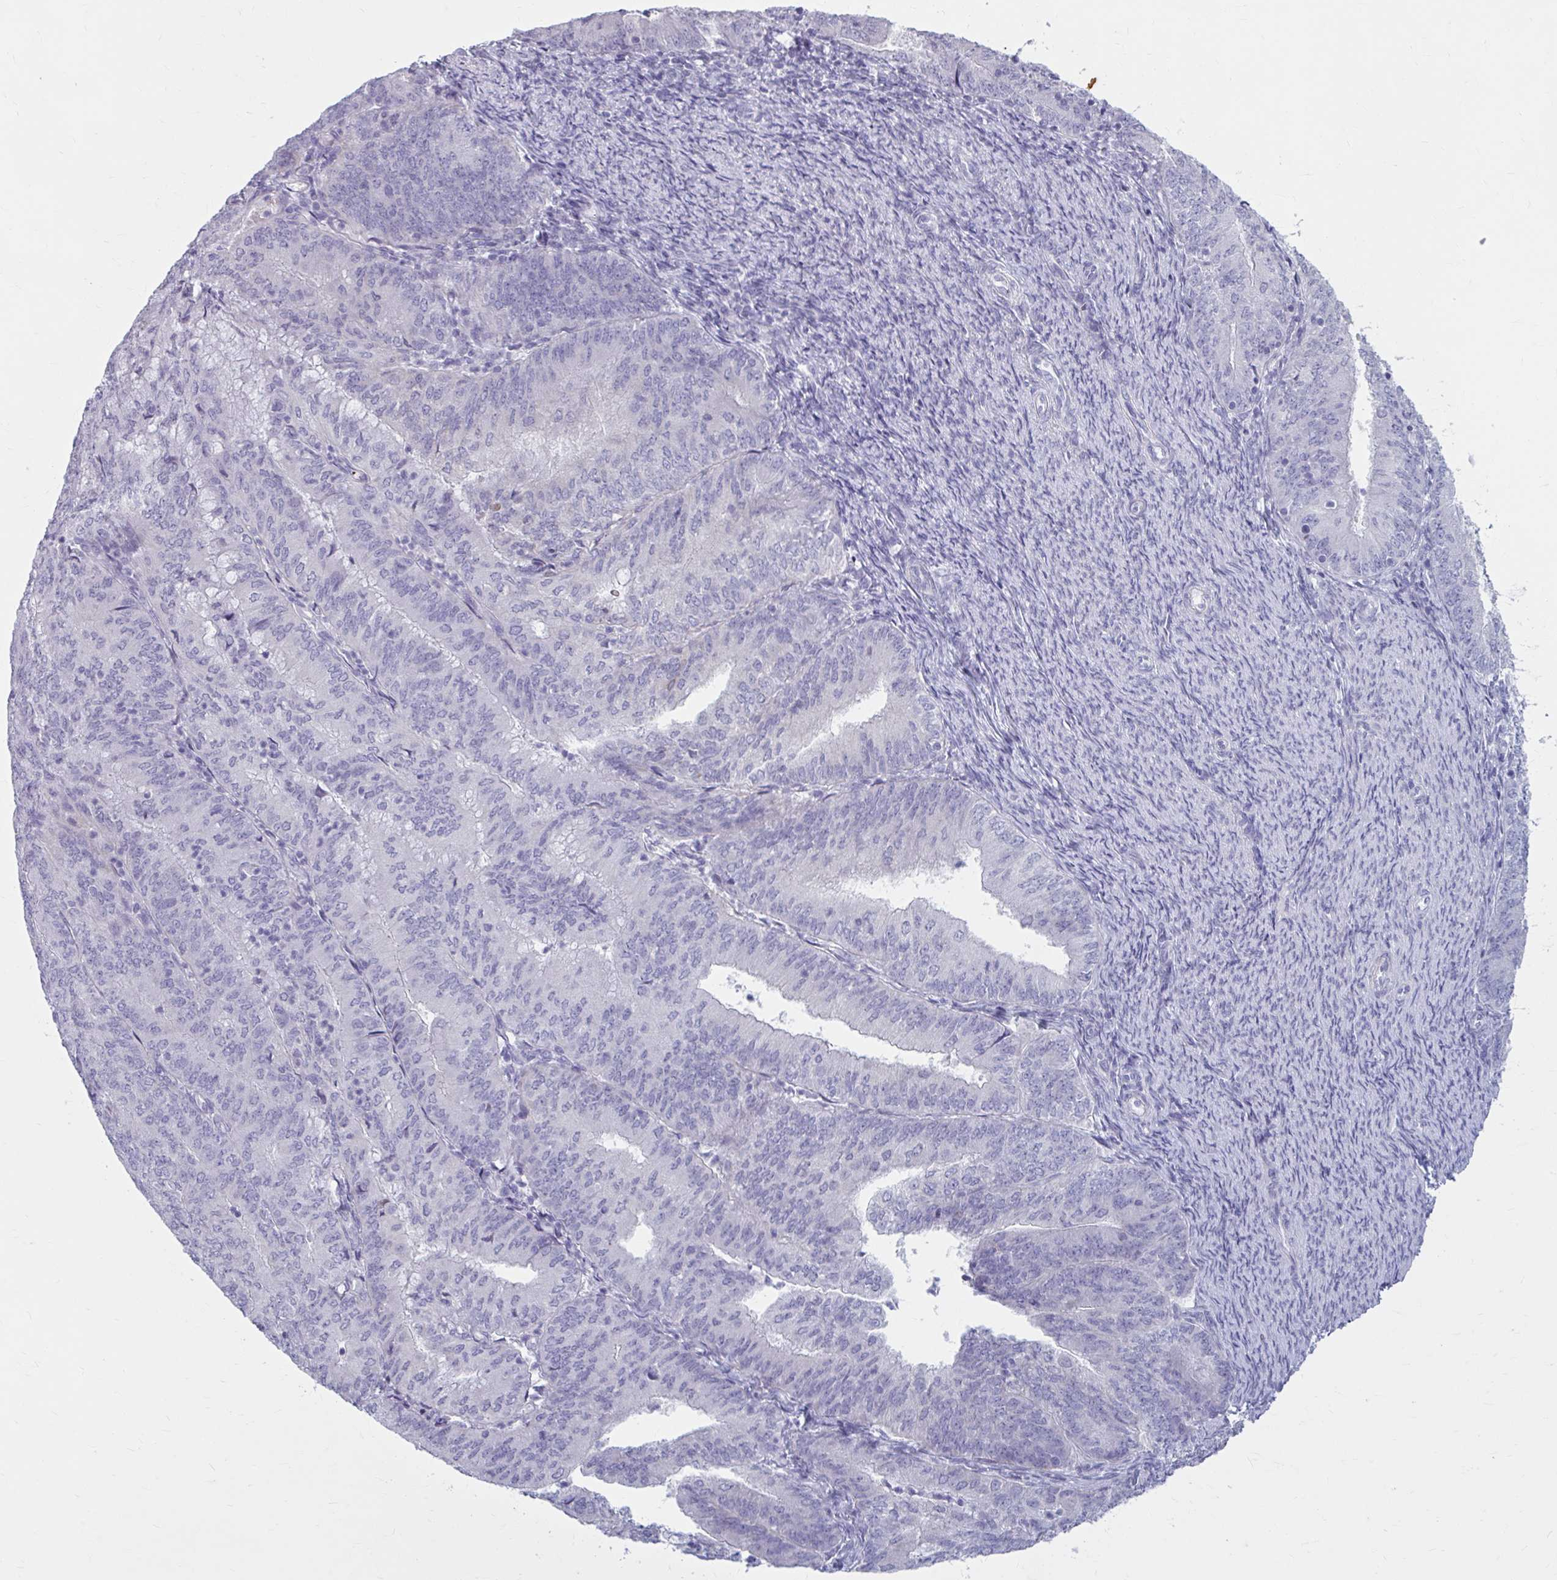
{"staining": {"intensity": "negative", "quantity": "none", "location": "none"}, "tissue": "endometrial cancer", "cell_type": "Tumor cells", "image_type": "cancer", "snomed": [{"axis": "morphology", "description": "Adenocarcinoma, NOS"}, {"axis": "topography", "description": "Endometrium"}], "caption": "Tumor cells show no significant staining in endometrial cancer.", "gene": "MSMO1", "patient": {"sex": "female", "age": 57}}